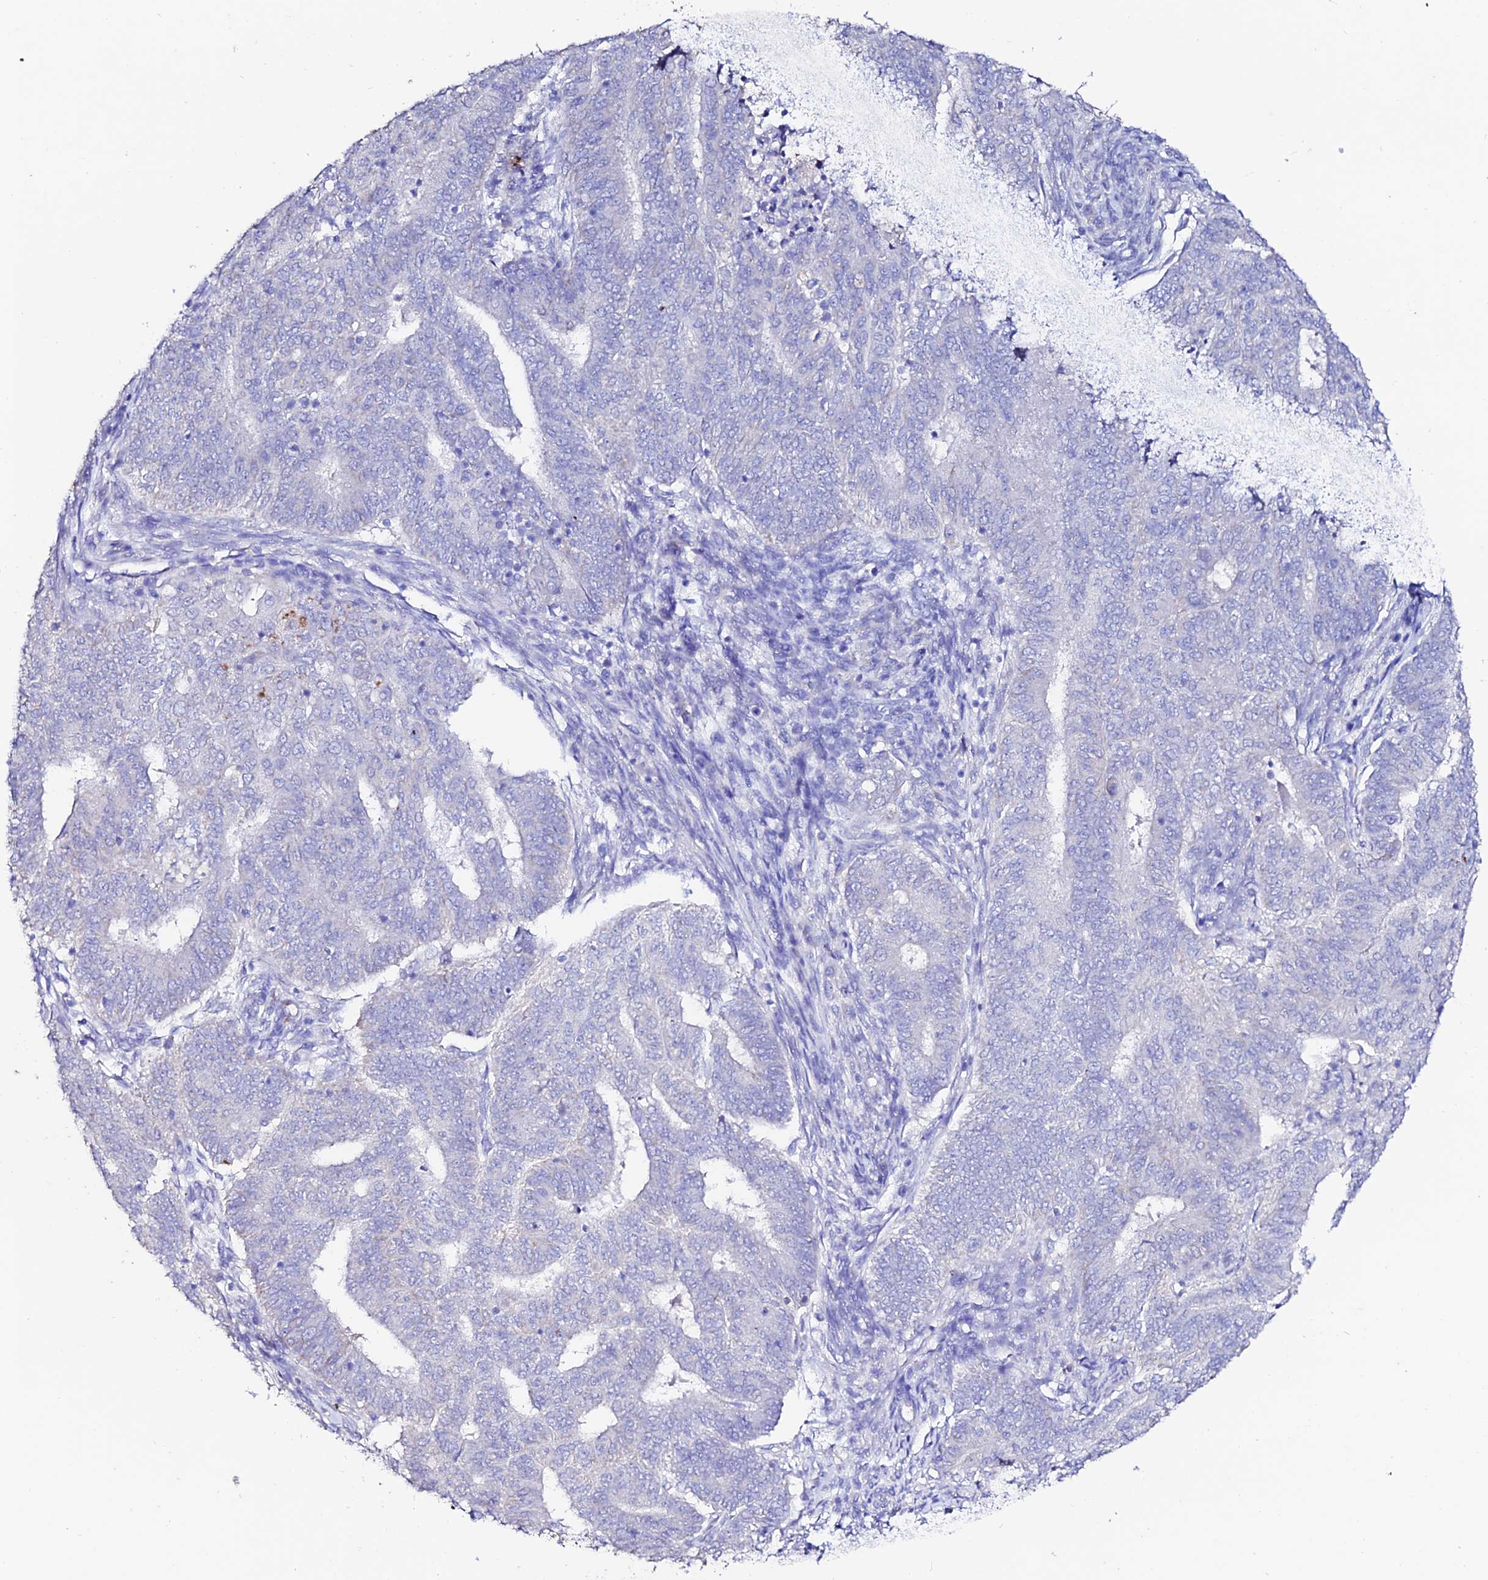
{"staining": {"intensity": "negative", "quantity": "none", "location": "none"}, "tissue": "endometrial cancer", "cell_type": "Tumor cells", "image_type": "cancer", "snomed": [{"axis": "morphology", "description": "Adenocarcinoma, NOS"}, {"axis": "topography", "description": "Endometrium"}], "caption": "There is no significant expression in tumor cells of endometrial adenocarcinoma.", "gene": "ESM1", "patient": {"sex": "female", "age": 62}}